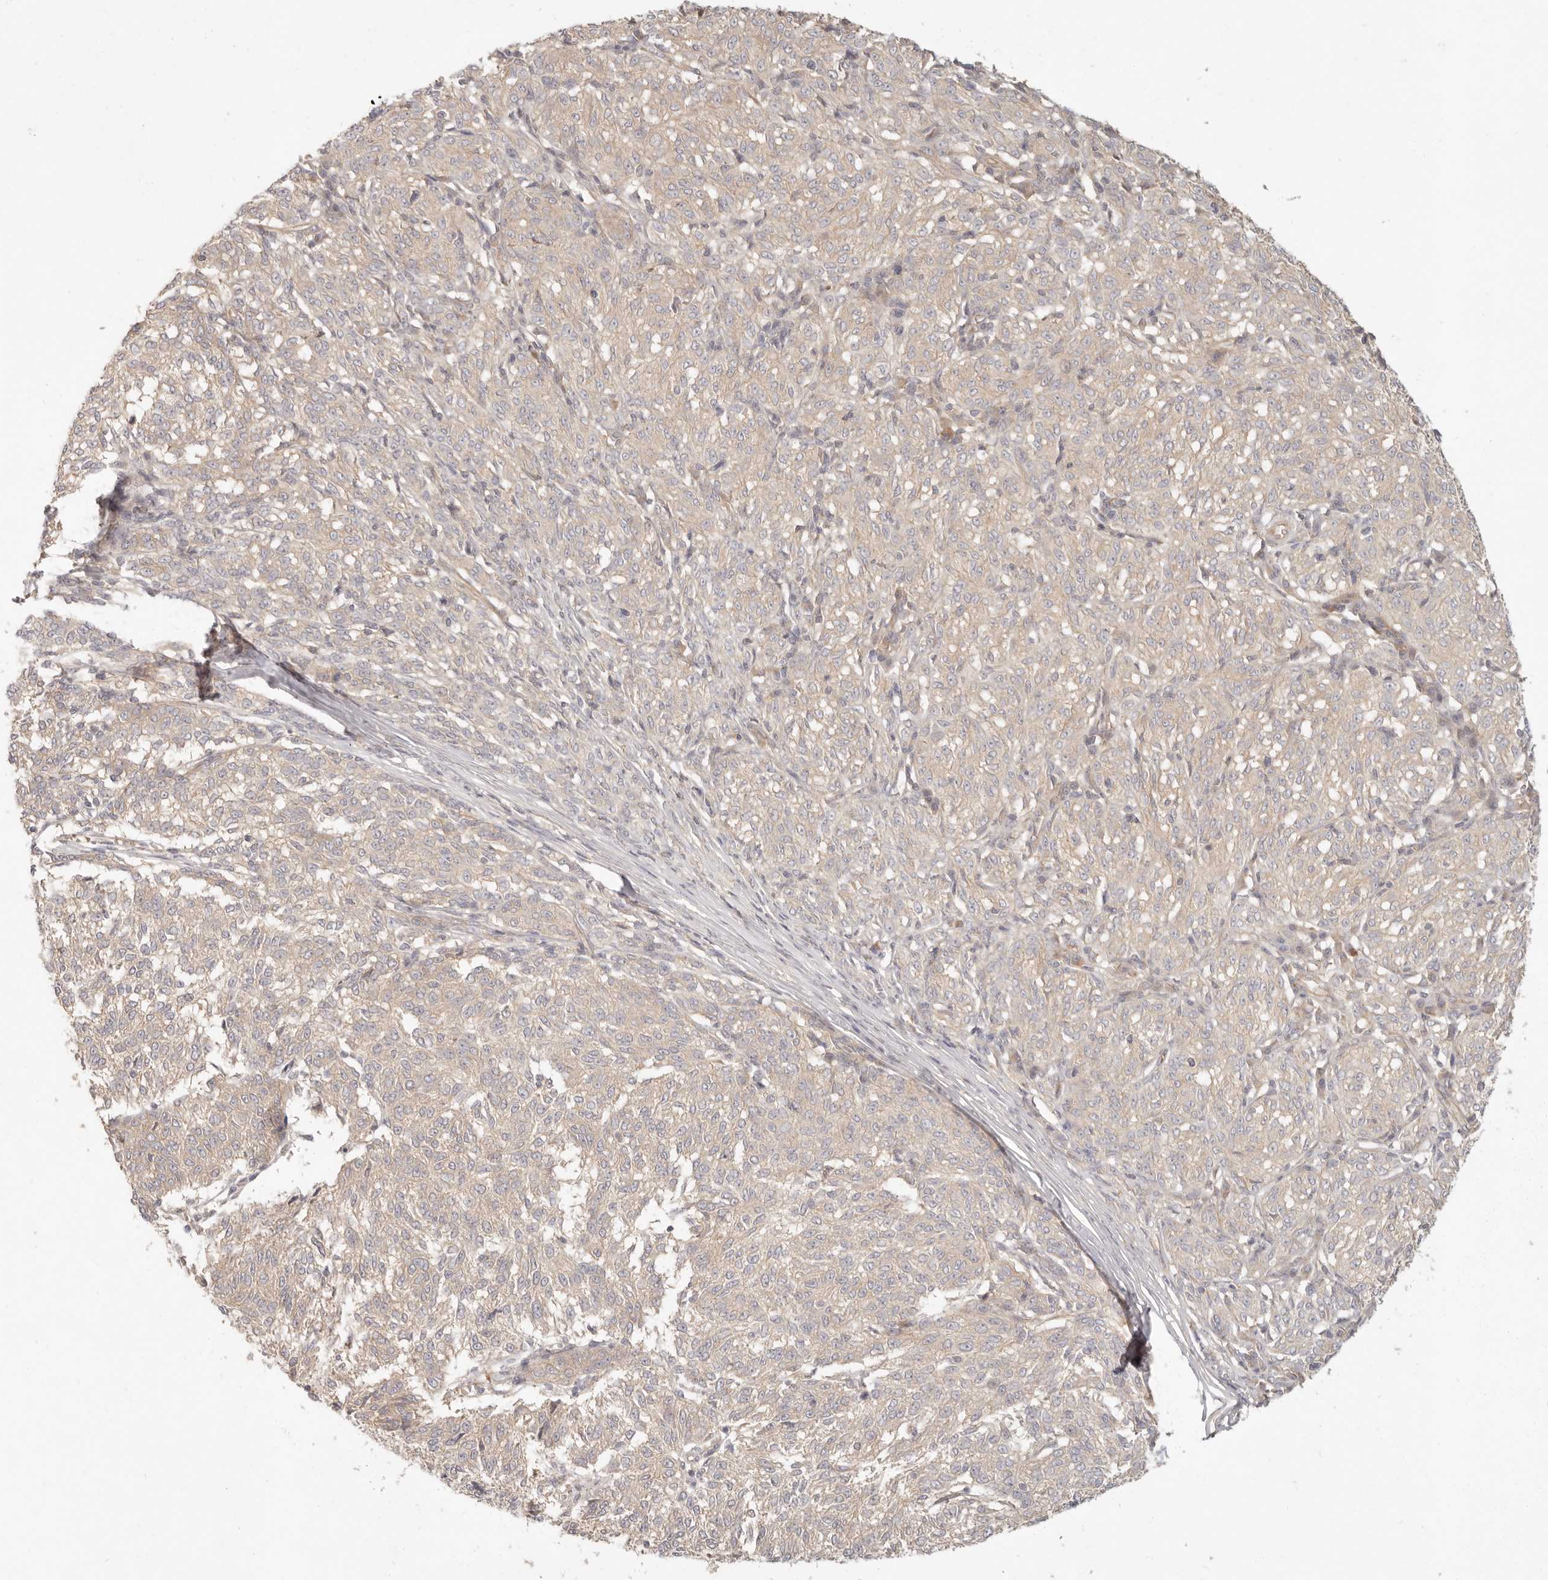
{"staining": {"intensity": "negative", "quantity": "none", "location": "none"}, "tissue": "melanoma", "cell_type": "Tumor cells", "image_type": "cancer", "snomed": [{"axis": "morphology", "description": "Malignant melanoma, NOS"}, {"axis": "topography", "description": "Skin"}], "caption": "Malignant melanoma was stained to show a protein in brown. There is no significant expression in tumor cells.", "gene": "PPP1R3B", "patient": {"sex": "female", "age": 72}}